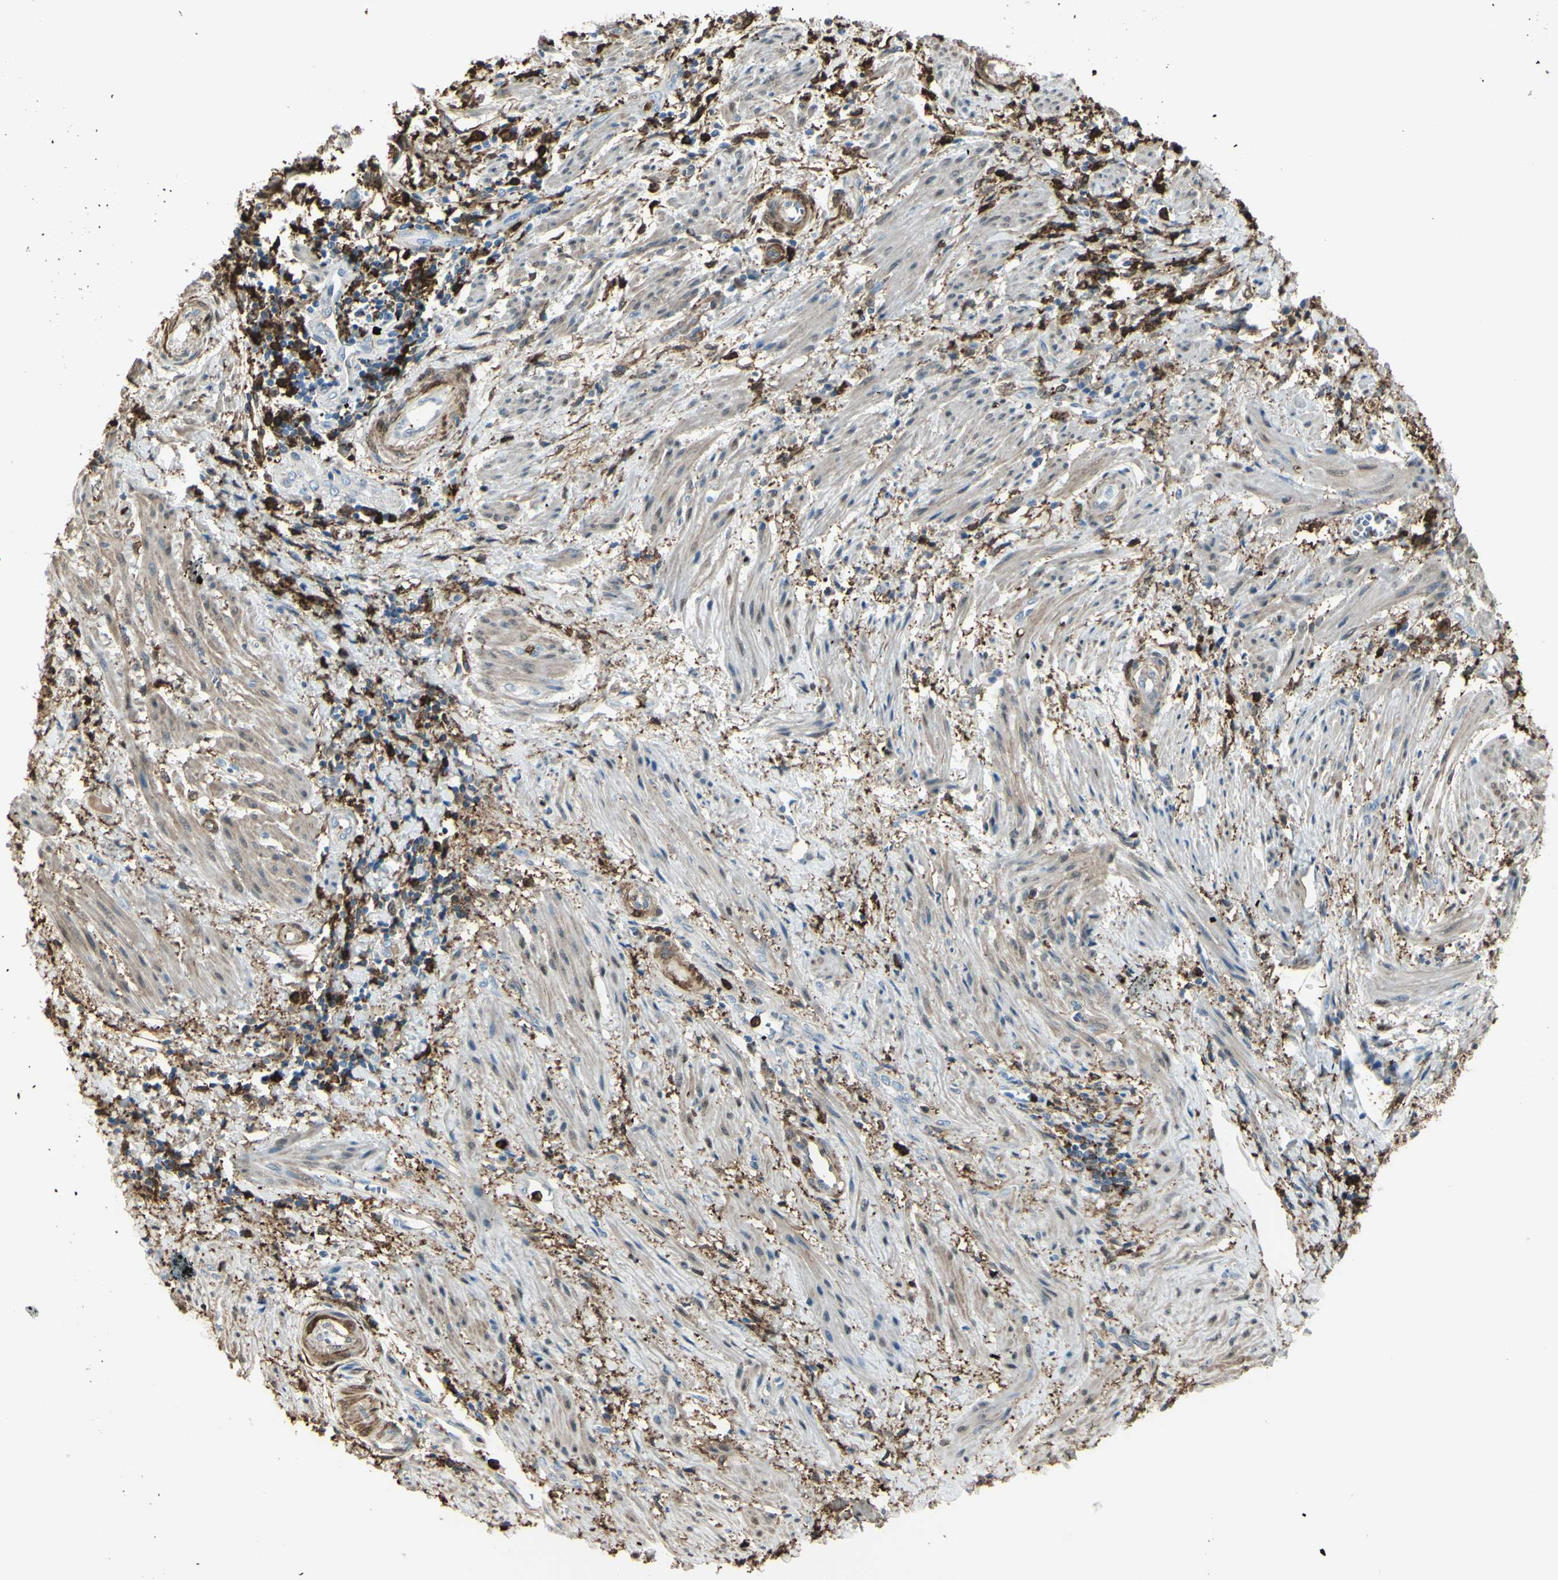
{"staining": {"intensity": "weak", "quantity": "25%-75%", "location": "cytoplasmic/membranous"}, "tissue": "endometrial cancer", "cell_type": "Tumor cells", "image_type": "cancer", "snomed": [{"axis": "morphology", "description": "Necrosis, NOS"}, {"axis": "morphology", "description": "Adenocarcinoma, NOS"}, {"axis": "topography", "description": "Endometrium"}], "caption": "Human endometrial cancer (adenocarcinoma) stained with a brown dye exhibits weak cytoplasmic/membranous positive expression in about 25%-75% of tumor cells.", "gene": "GSN", "patient": {"sex": "female", "age": 79}}